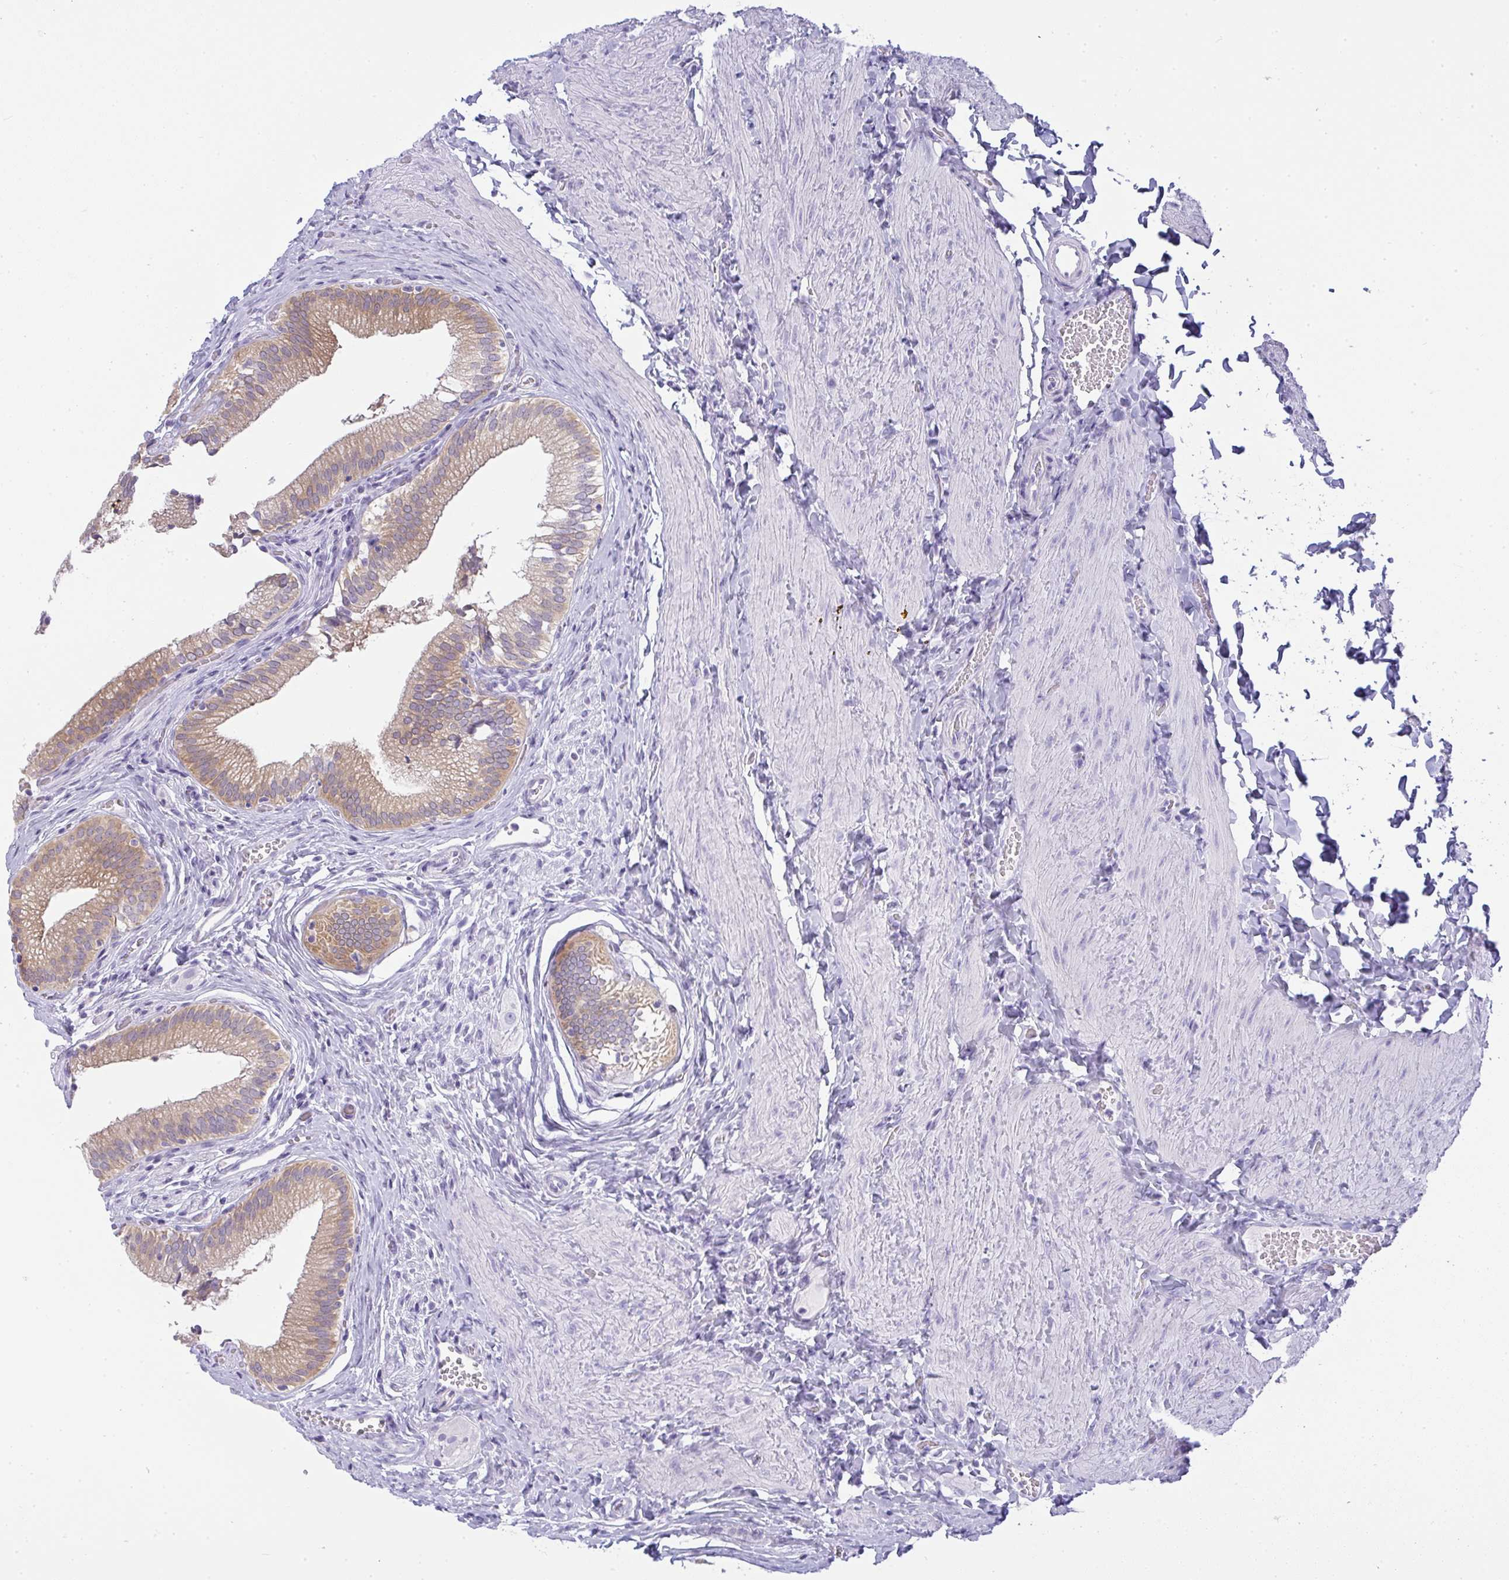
{"staining": {"intensity": "weak", "quantity": ">75%", "location": "cytoplasmic/membranous"}, "tissue": "gallbladder", "cell_type": "Glandular cells", "image_type": "normal", "snomed": [{"axis": "morphology", "description": "Normal tissue, NOS"}, {"axis": "topography", "description": "Gallbladder"}, {"axis": "topography", "description": "Peripheral nerve tissue"}], "caption": "Protein analysis of normal gallbladder displays weak cytoplasmic/membranous staining in approximately >75% of glandular cells. (Brightfield microscopy of DAB IHC at high magnification).", "gene": "GSDMB", "patient": {"sex": "male", "age": 17}}